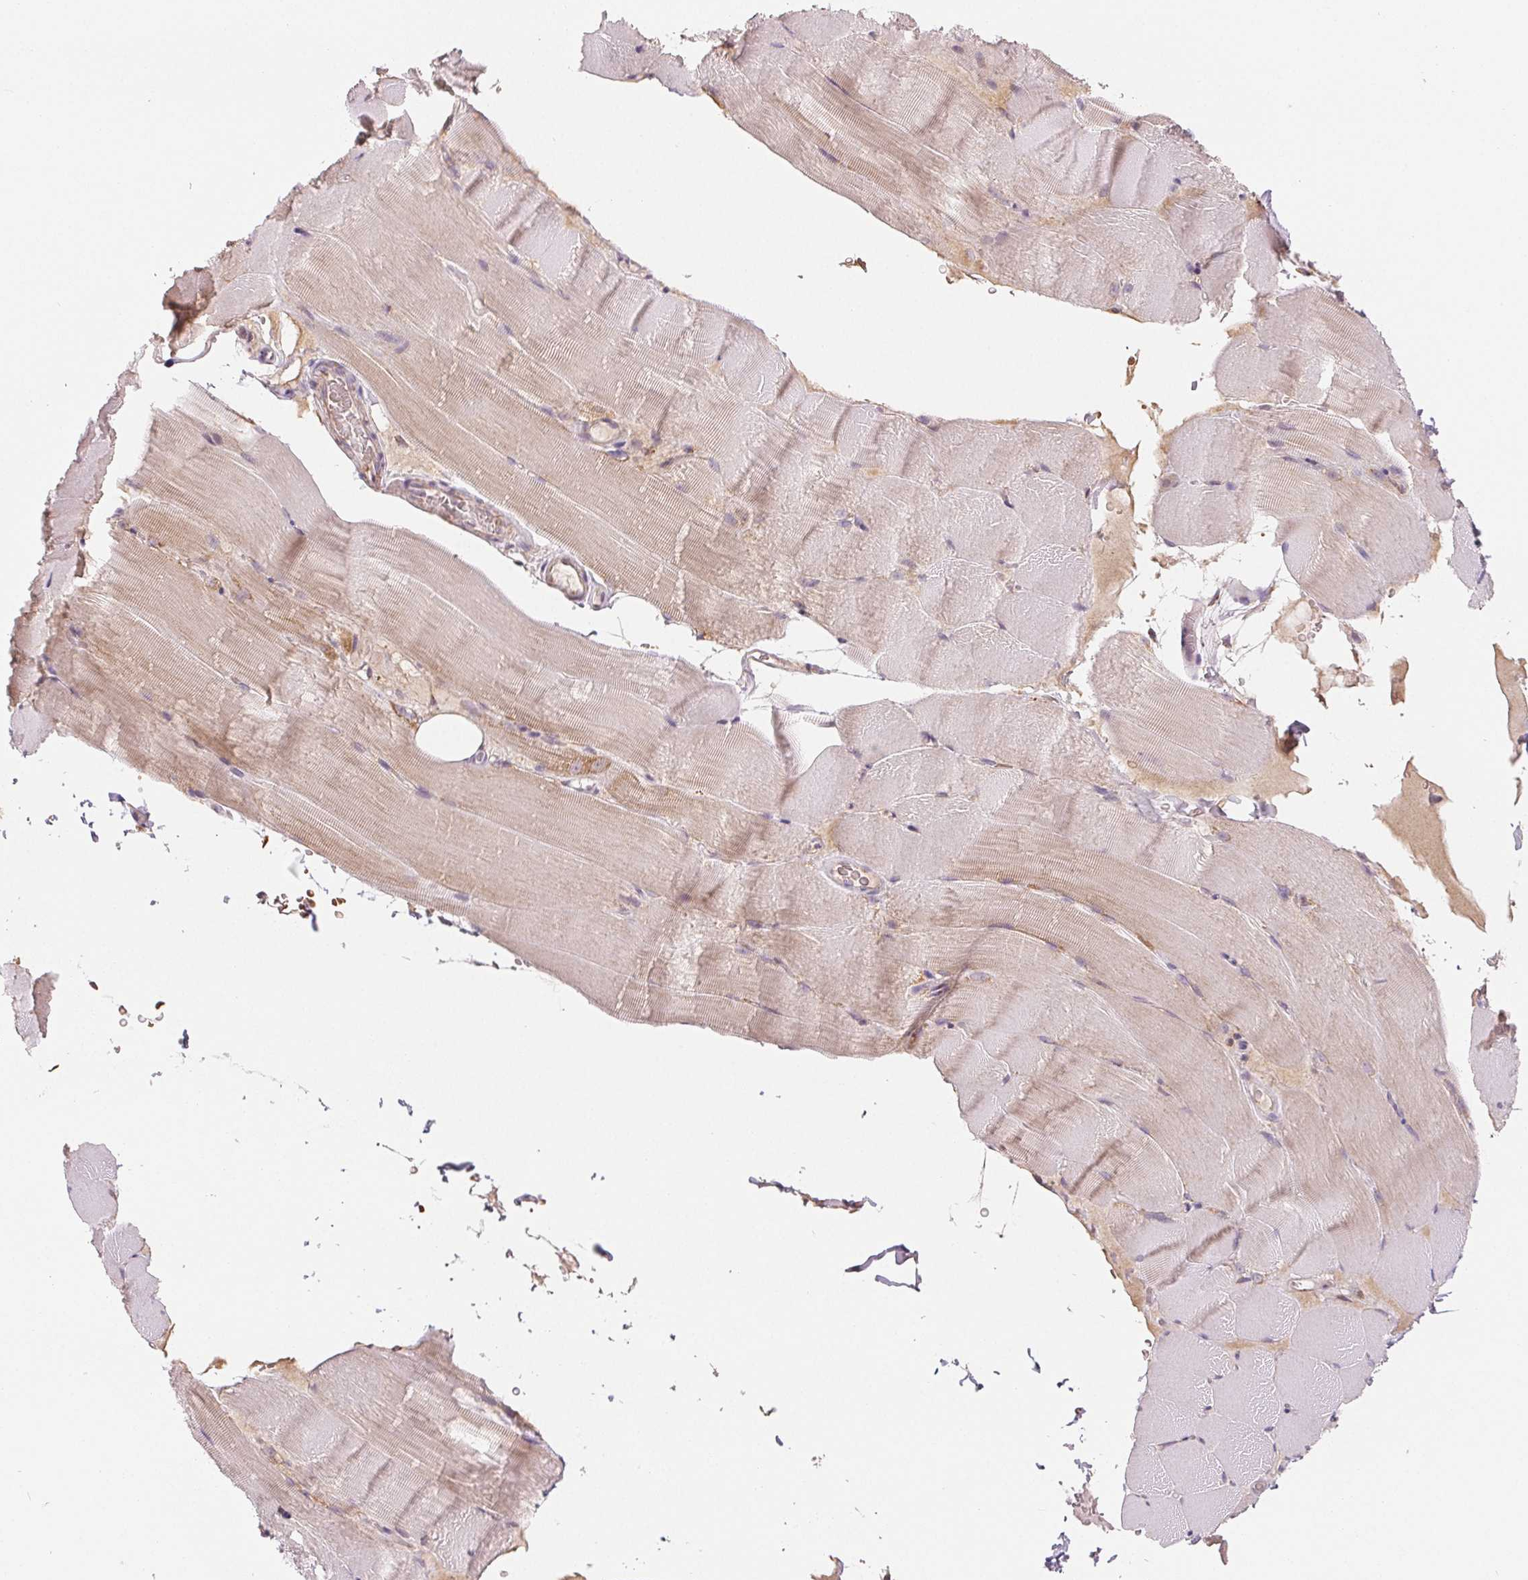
{"staining": {"intensity": "weak", "quantity": "<25%", "location": "cytoplasmic/membranous"}, "tissue": "skeletal muscle", "cell_type": "Myocytes", "image_type": "normal", "snomed": [{"axis": "morphology", "description": "Normal tissue, NOS"}, {"axis": "topography", "description": "Skeletal muscle"}], "caption": "Myocytes are negative for protein expression in benign human skeletal muscle. The staining is performed using DAB (3,3'-diaminobenzidine) brown chromogen with nuclei counter-stained in using hematoxylin.", "gene": "HINT2", "patient": {"sex": "female", "age": 37}}